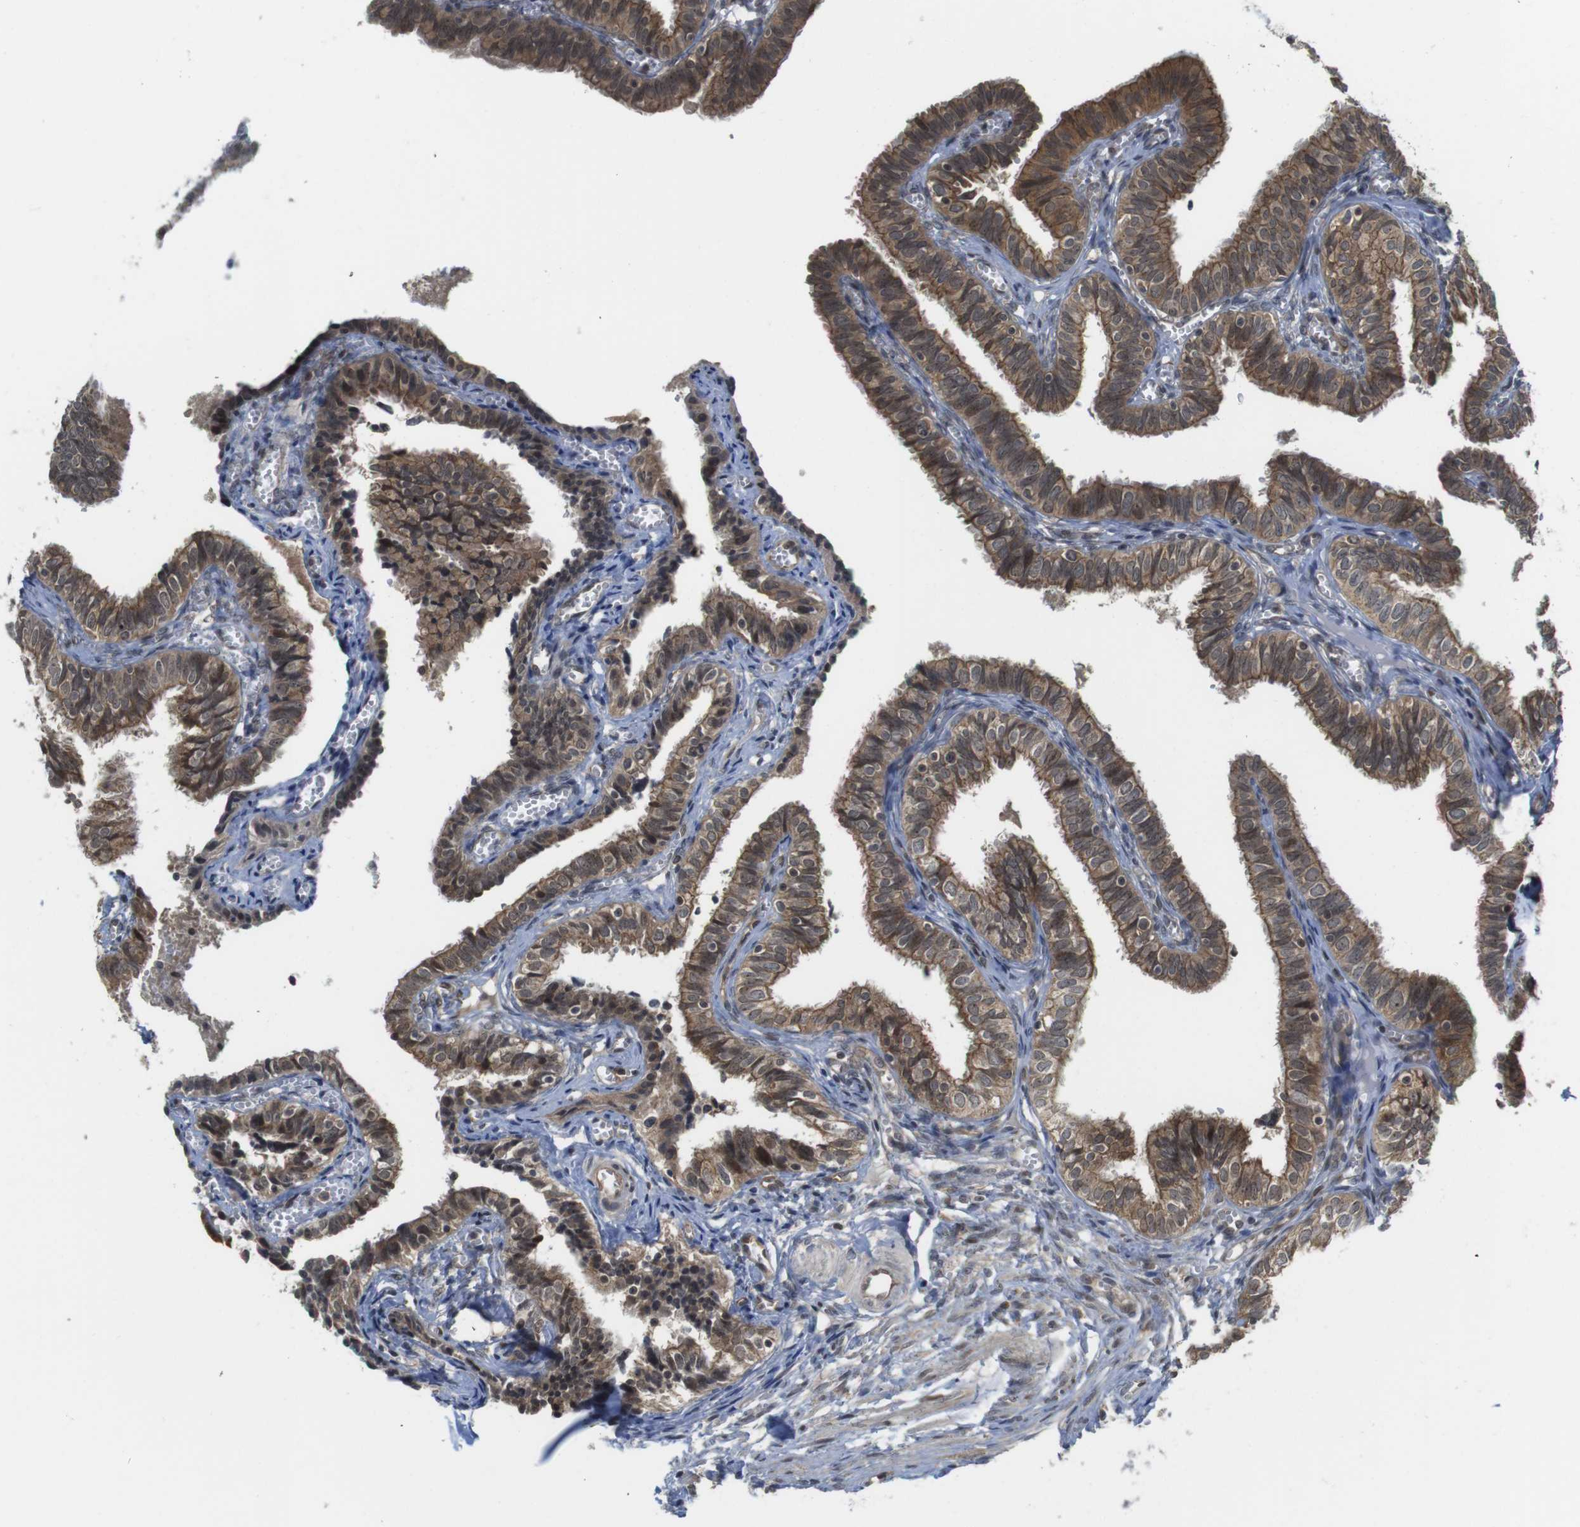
{"staining": {"intensity": "moderate", "quantity": ">75%", "location": "cytoplasmic/membranous"}, "tissue": "fallopian tube", "cell_type": "Glandular cells", "image_type": "normal", "snomed": [{"axis": "morphology", "description": "Normal tissue, NOS"}, {"axis": "topography", "description": "Fallopian tube"}], "caption": "Protein staining demonstrates moderate cytoplasmic/membranous positivity in approximately >75% of glandular cells in normal fallopian tube. Immunohistochemistry (ihc) stains the protein of interest in brown and the nuclei are stained blue.", "gene": "CC2D1A", "patient": {"sex": "female", "age": 46}}